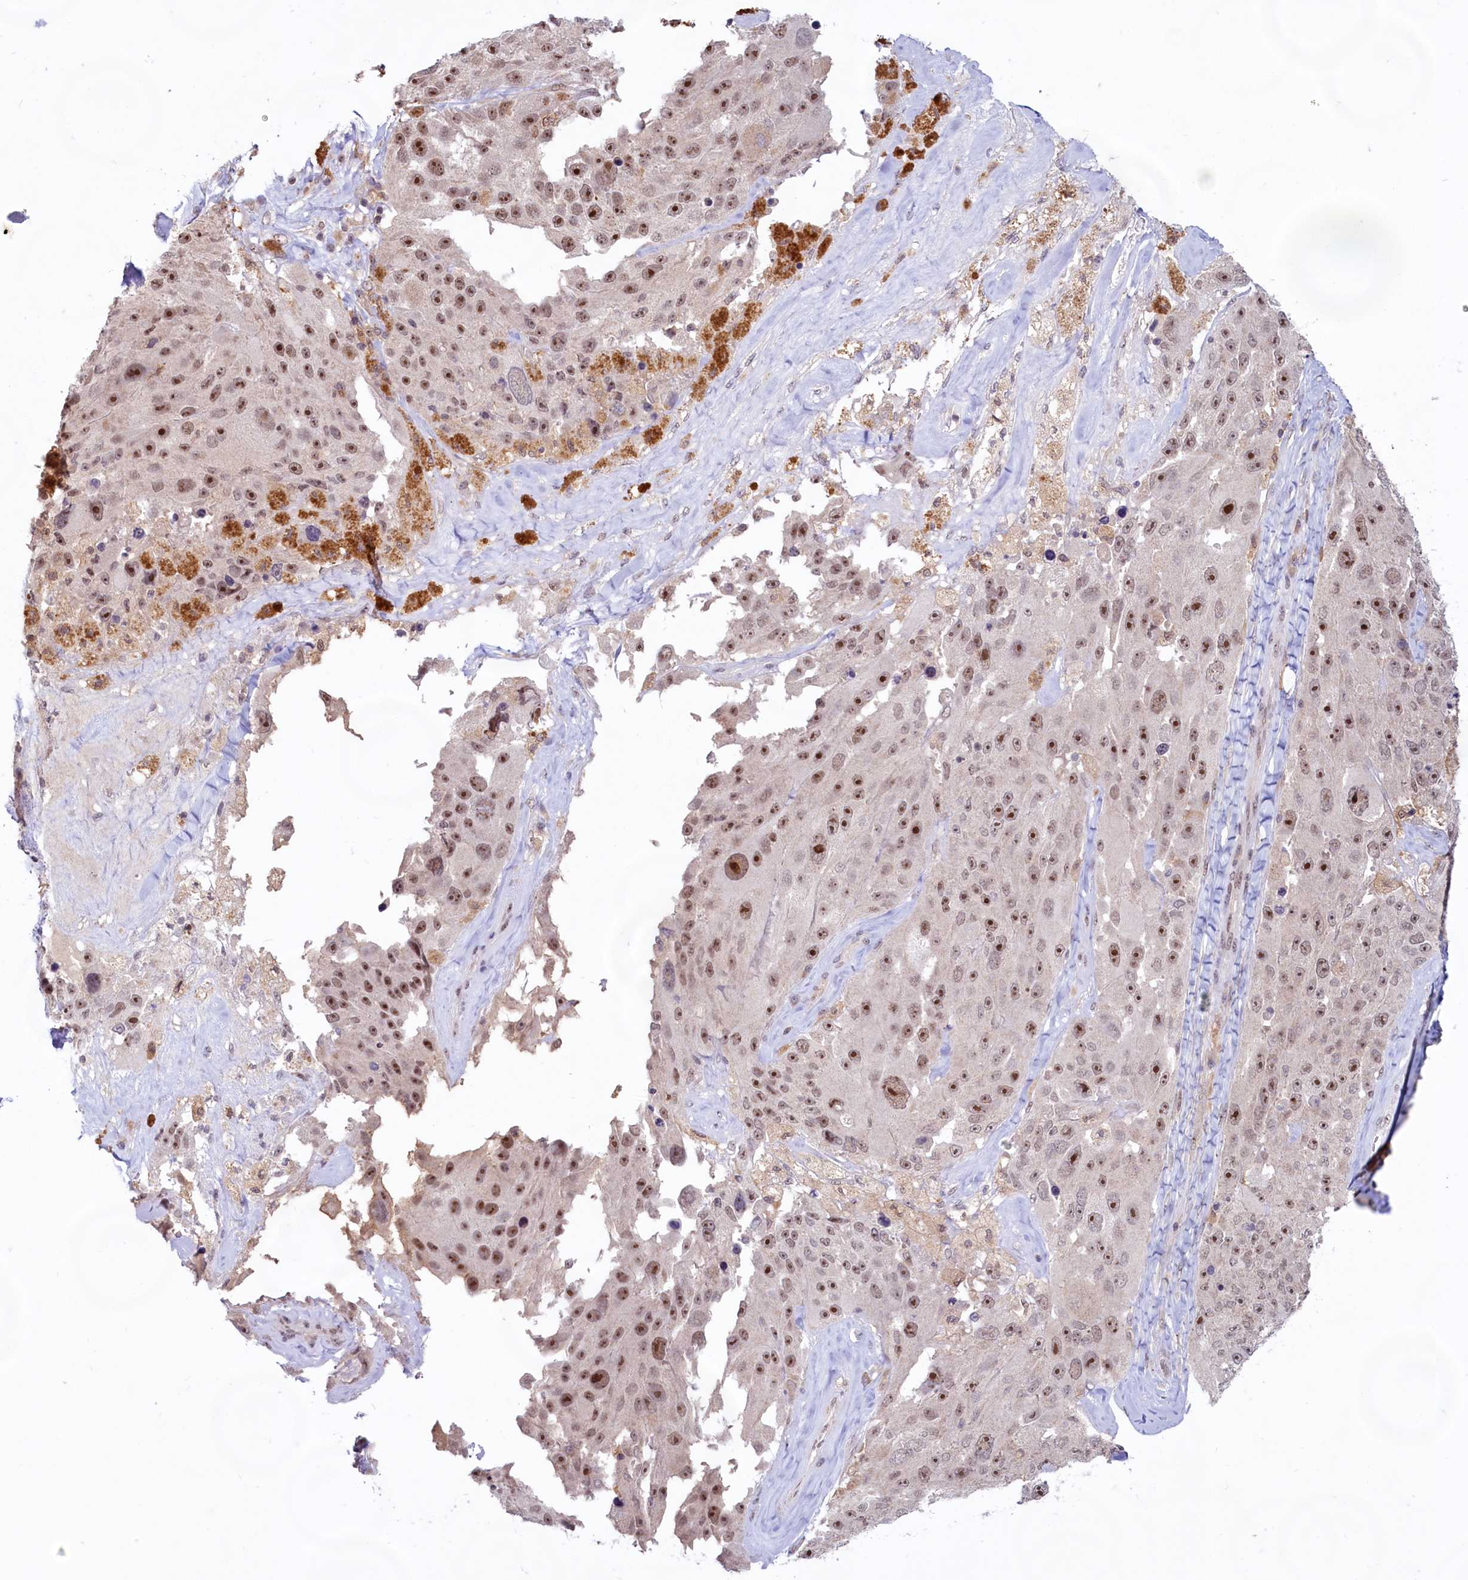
{"staining": {"intensity": "strong", "quantity": ">75%", "location": "nuclear"}, "tissue": "melanoma", "cell_type": "Tumor cells", "image_type": "cancer", "snomed": [{"axis": "morphology", "description": "Malignant melanoma, Metastatic site"}, {"axis": "topography", "description": "Lymph node"}], "caption": "Immunohistochemical staining of melanoma demonstrates high levels of strong nuclear expression in about >75% of tumor cells.", "gene": "C1D", "patient": {"sex": "male", "age": 62}}